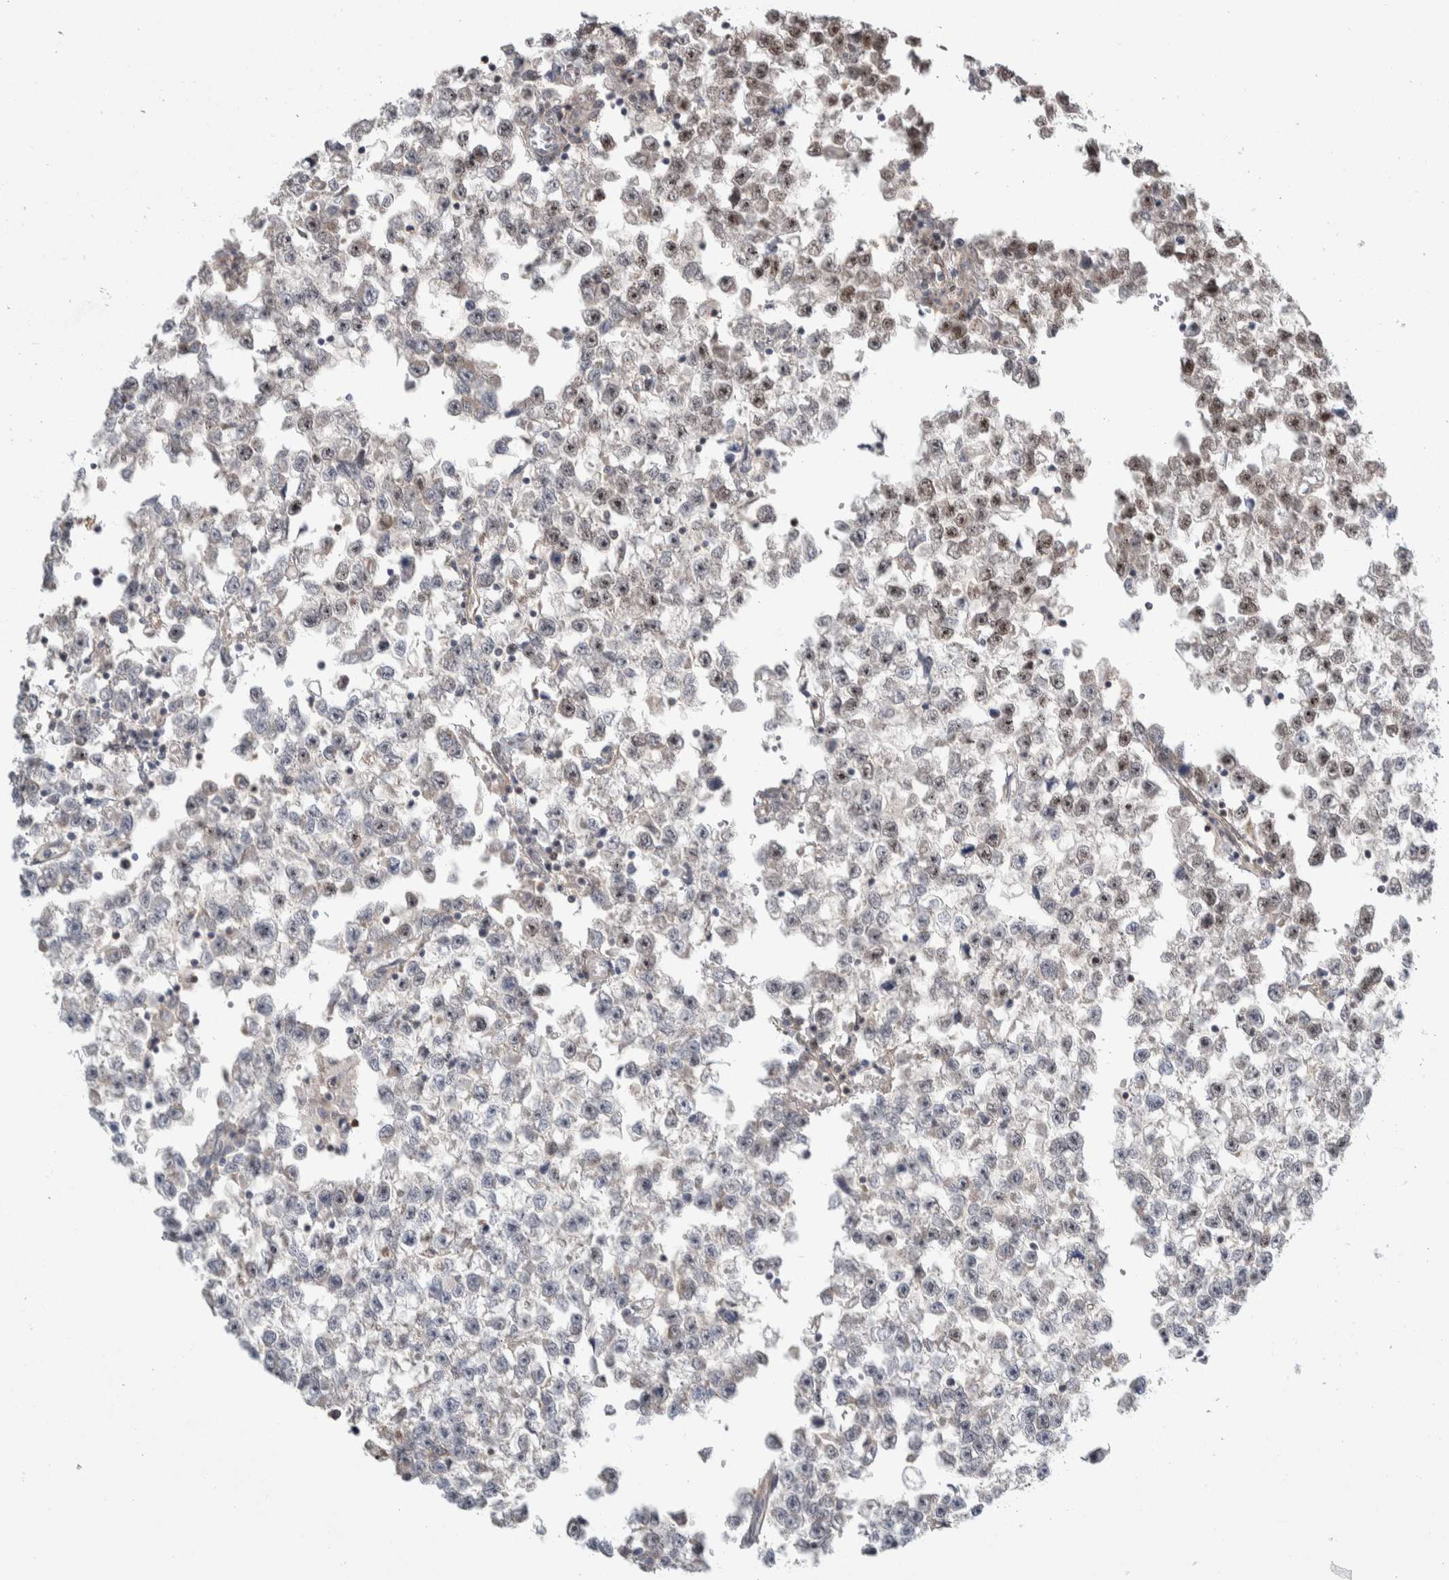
{"staining": {"intensity": "weak", "quantity": "25%-75%", "location": "nuclear"}, "tissue": "testis cancer", "cell_type": "Tumor cells", "image_type": "cancer", "snomed": [{"axis": "morphology", "description": "Seminoma, NOS"}, {"axis": "morphology", "description": "Carcinoma, Embryonal, NOS"}, {"axis": "topography", "description": "Testis"}], "caption": "This is a micrograph of immunohistochemistry (IHC) staining of testis cancer (seminoma), which shows weak expression in the nuclear of tumor cells.", "gene": "TAX1BP1", "patient": {"sex": "male", "age": 51}}